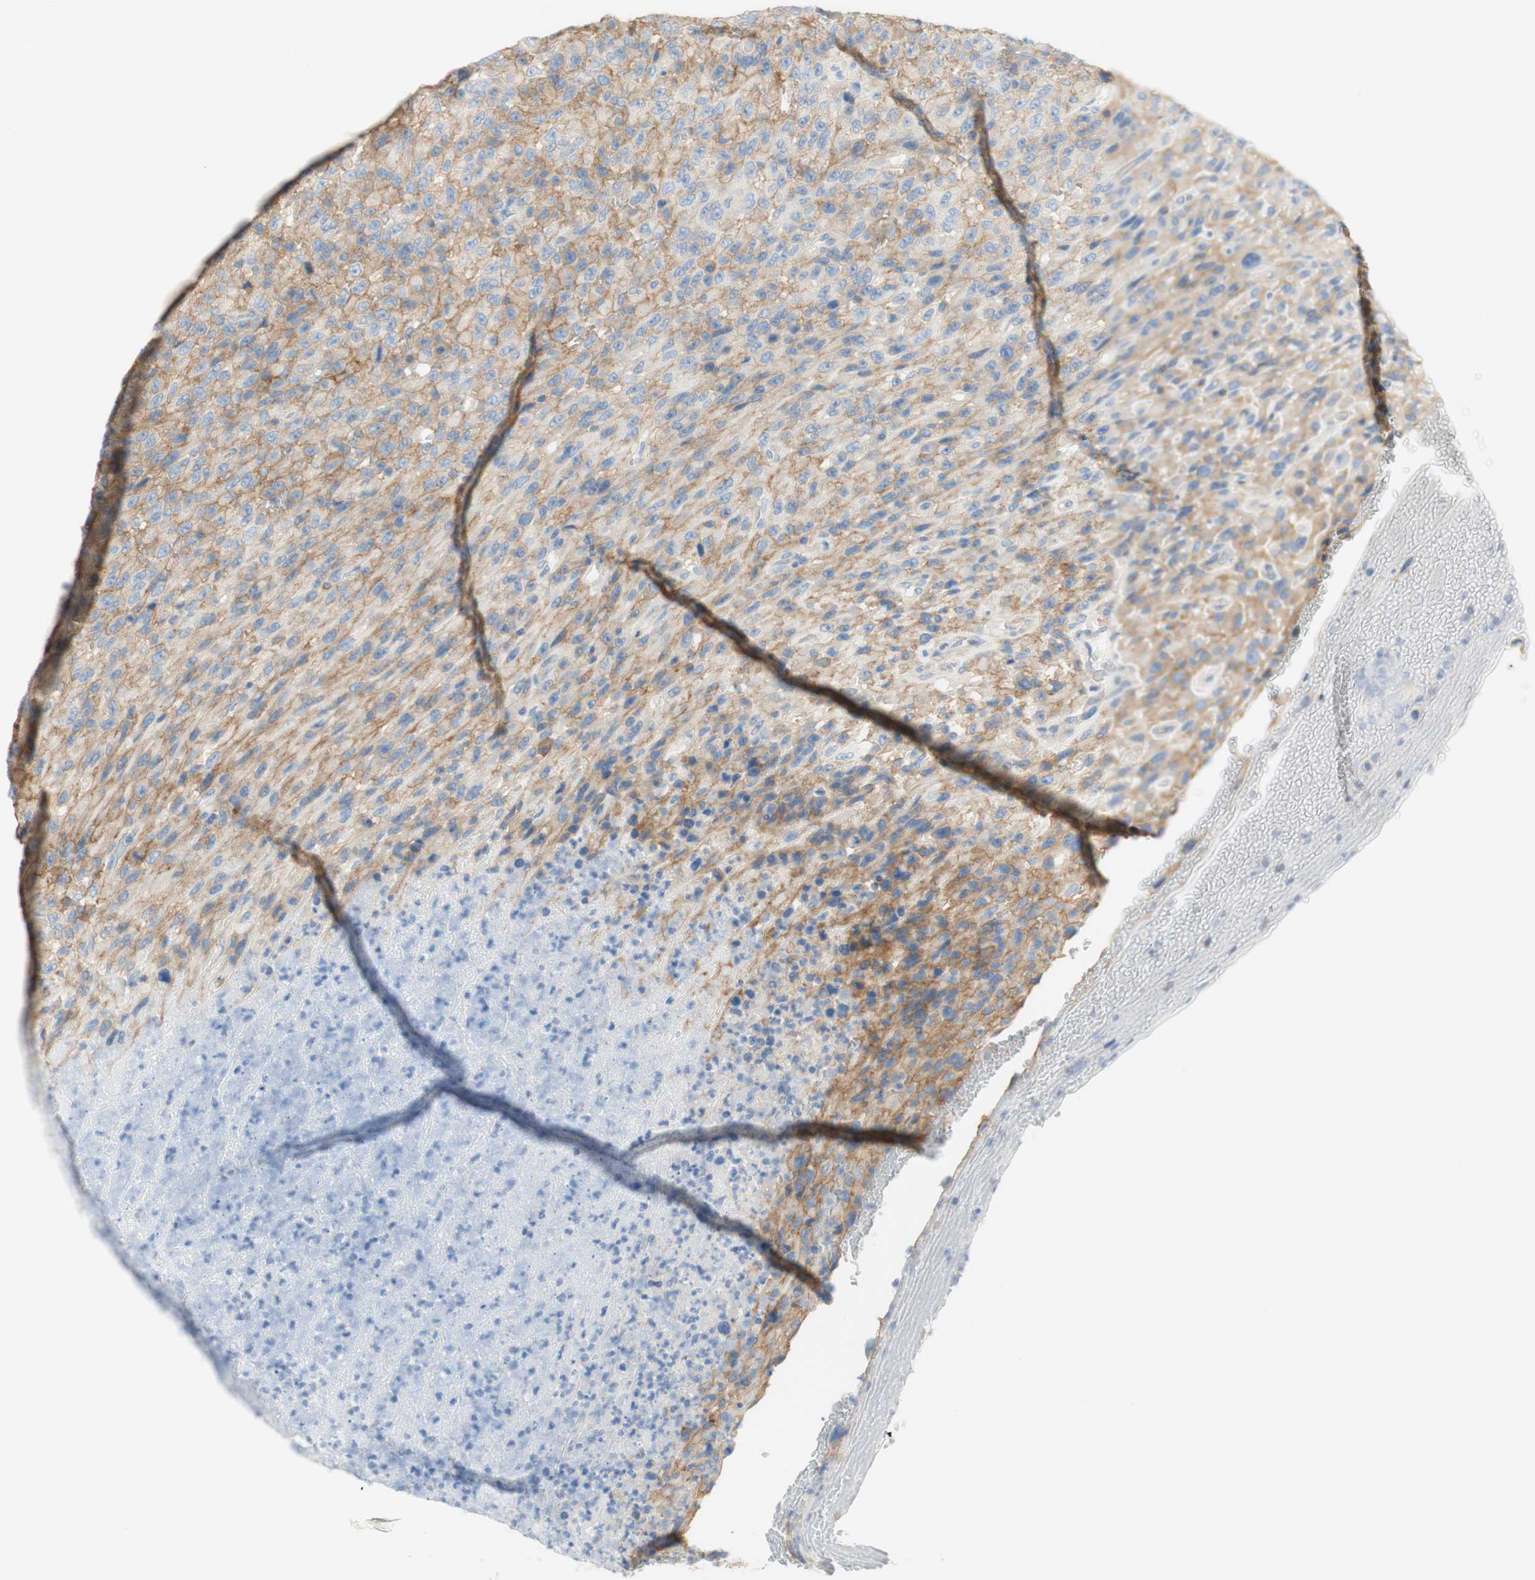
{"staining": {"intensity": "weak", "quantity": "25%-75%", "location": "cytoplasmic/membranous"}, "tissue": "urothelial cancer", "cell_type": "Tumor cells", "image_type": "cancer", "snomed": [{"axis": "morphology", "description": "Urothelial carcinoma, High grade"}, {"axis": "topography", "description": "Urinary bladder"}], "caption": "Human high-grade urothelial carcinoma stained with a protein marker exhibits weak staining in tumor cells.", "gene": "ATP2B1", "patient": {"sex": "male", "age": 66}}